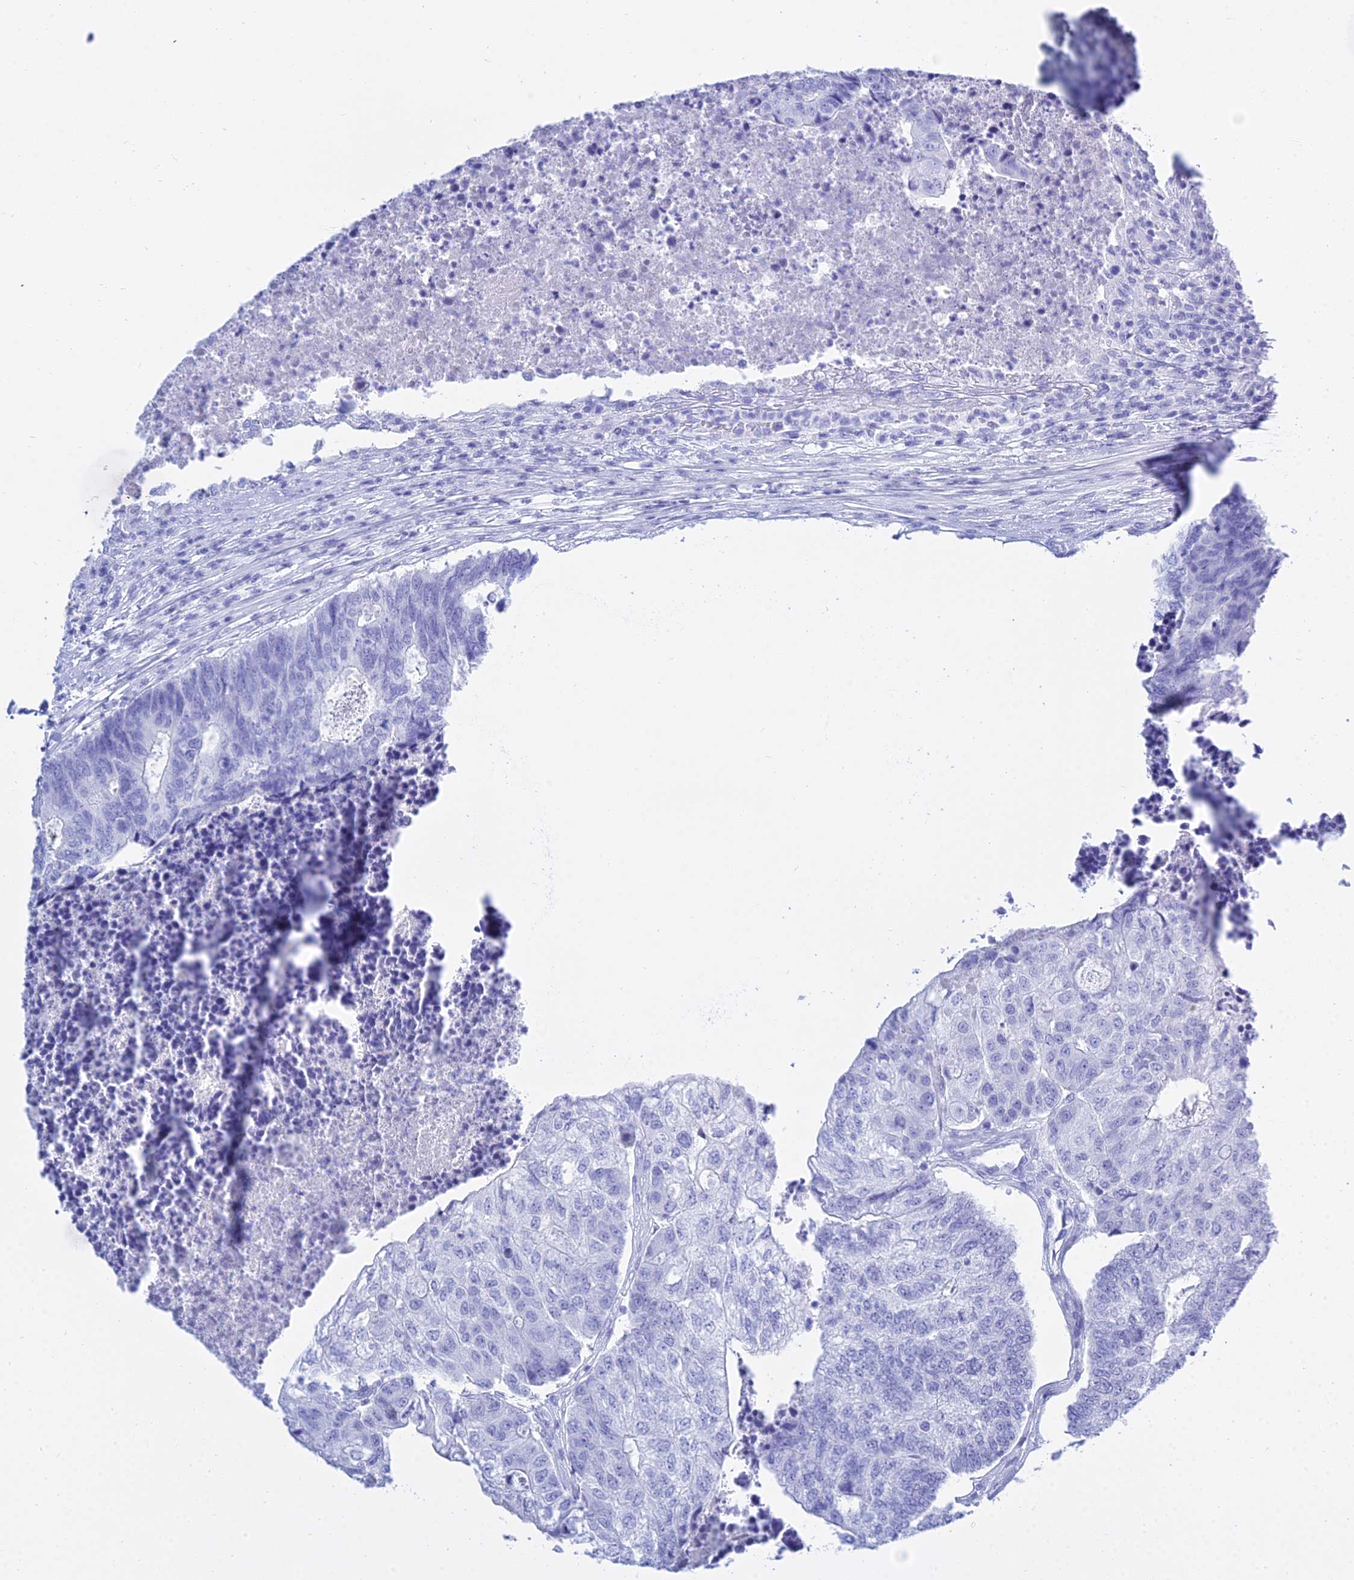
{"staining": {"intensity": "negative", "quantity": "none", "location": "none"}, "tissue": "colorectal cancer", "cell_type": "Tumor cells", "image_type": "cancer", "snomed": [{"axis": "morphology", "description": "Adenocarcinoma, NOS"}, {"axis": "topography", "description": "Colon"}], "caption": "Tumor cells are negative for protein expression in human adenocarcinoma (colorectal).", "gene": "PATE4", "patient": {"sex": "female", "age": 67}}